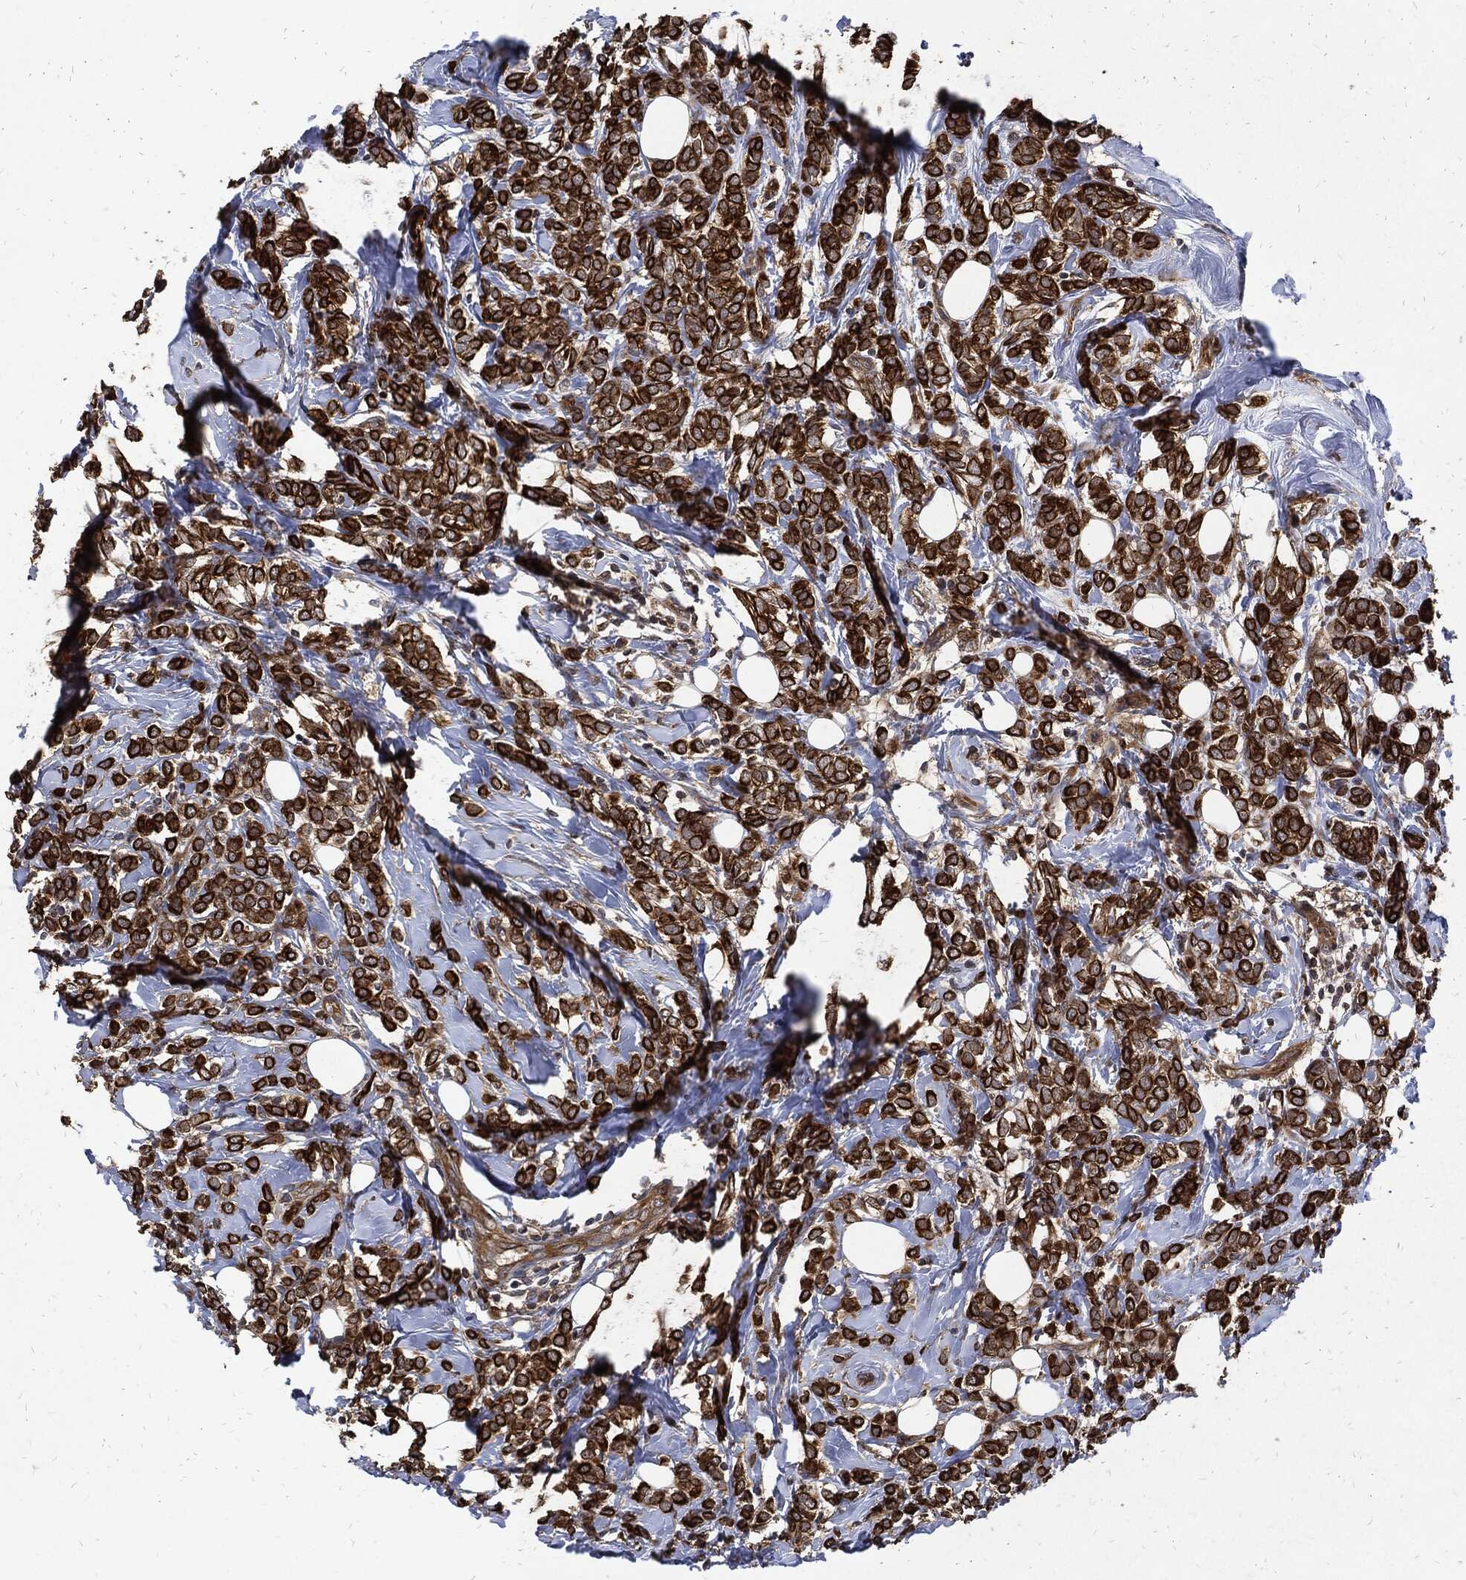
{"staining": {"intensity": "strong", "quantity": ">75%", "location": "cytoplasmic/membranous"}, "tissue": "breast cancer", "cell_type": "Tumor cells", "image_type": "cancer", "snomed": [{"axis": "morphology", "description": "Lobular carcinoma"}, {"axis": "topography", "description": "Breast"}], "caption": "Strong cytoplasmic/membranous staining for a protein is appreciated in approximately >75% of tumor cells of breast cancer using immunohistochemistry.", "gene": "DCTN1", "patient": {"sex": "female", "age": 49}}